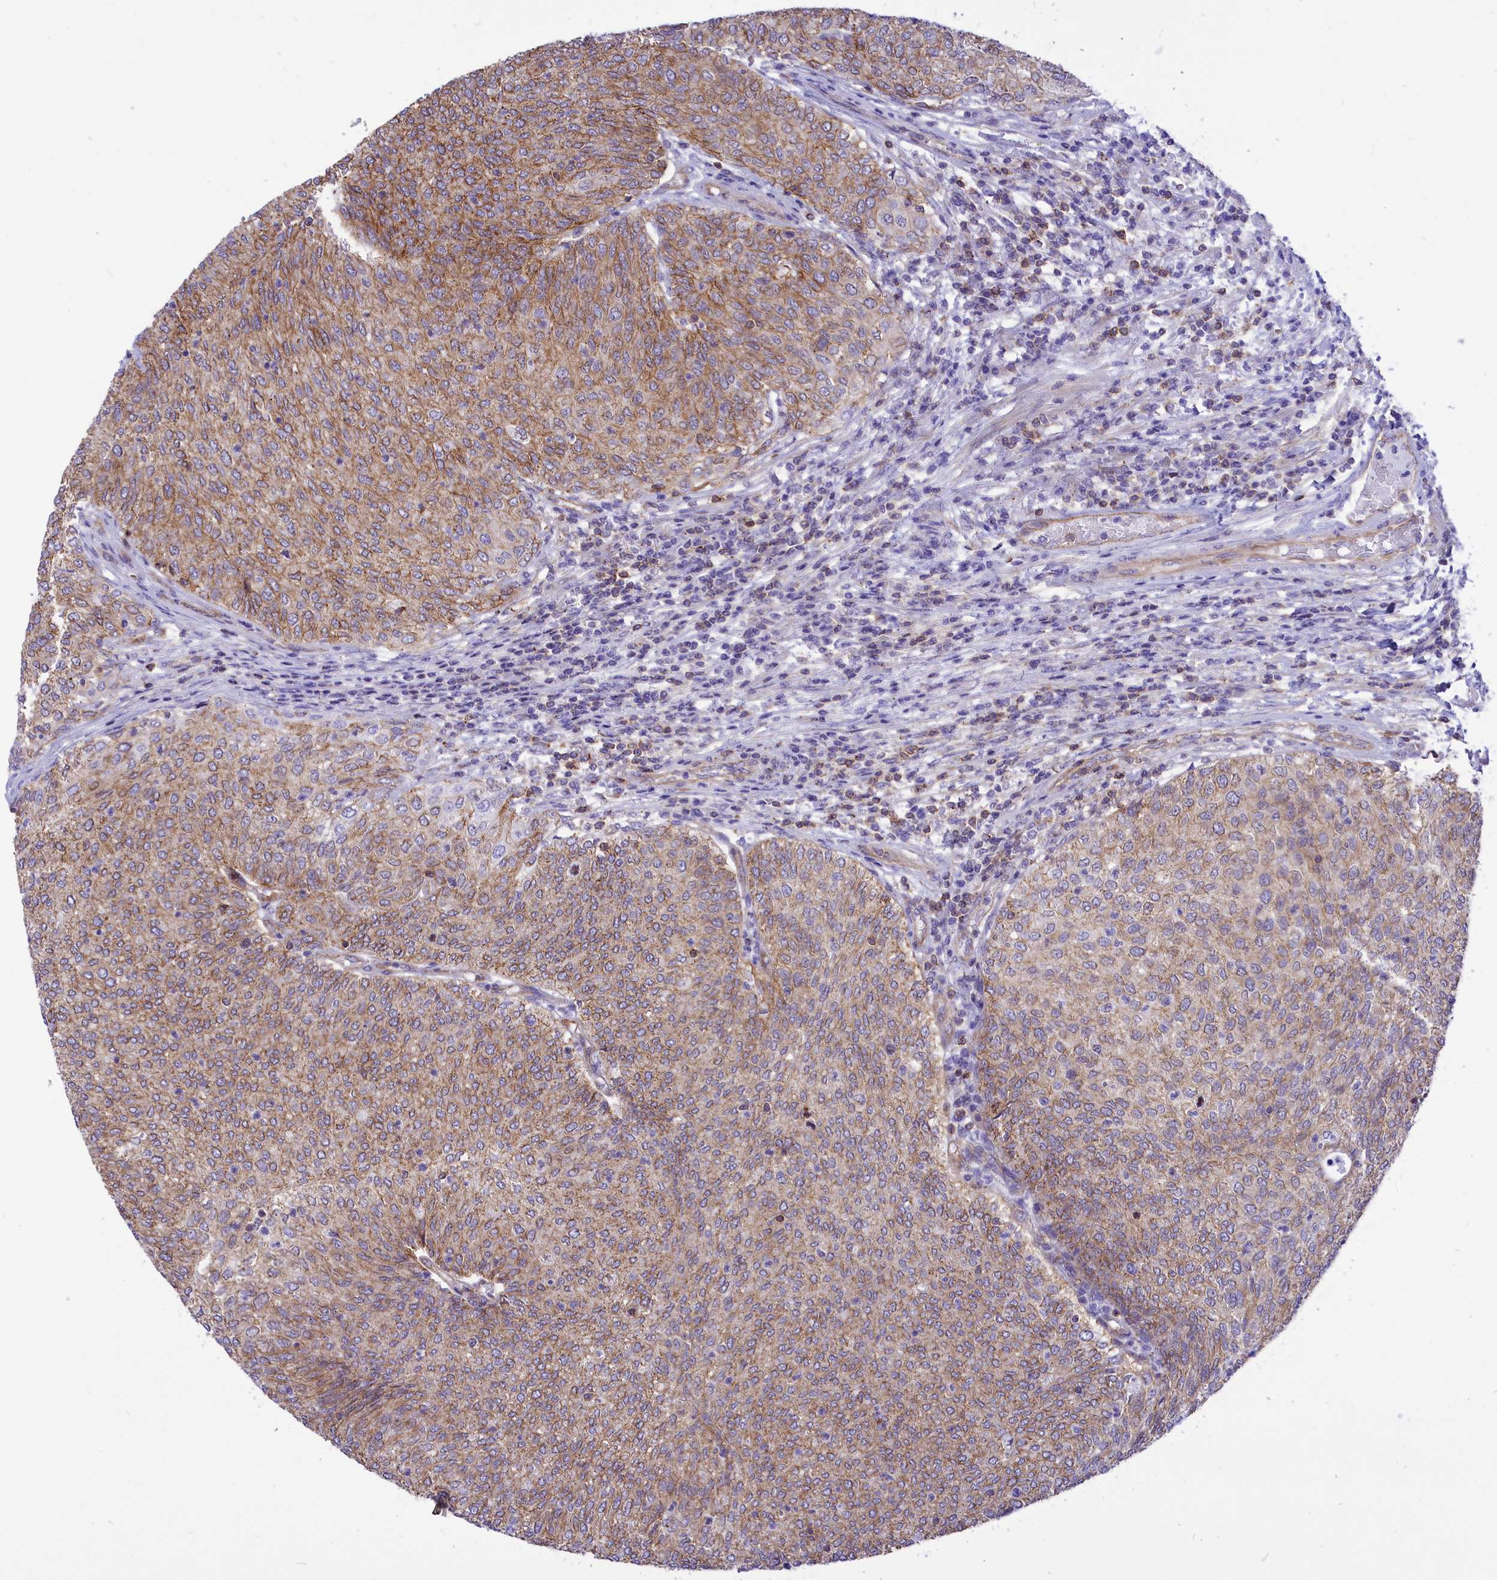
{"staining": {"intensity": "moderate", "quantity": "25%-75%", "location": "cytoplasmic/membranous"}, "tissue": "urothelial cancer", "cell_type": "Tumor cells", "image_type": "cancer", "snomed": [{"axis": "morphology", "description": "Urothelial carcinoma, Low grade"}, {"axis": "topography", "description": "Urinary bladder"}], "caption": "A brown stain labels moderate cytoplasmic/membranous positivity of a protein in human urothelial cancer tumor cells.", "gene": "SEPTIN9", "patient": {"sex": "female", "age": 79}}